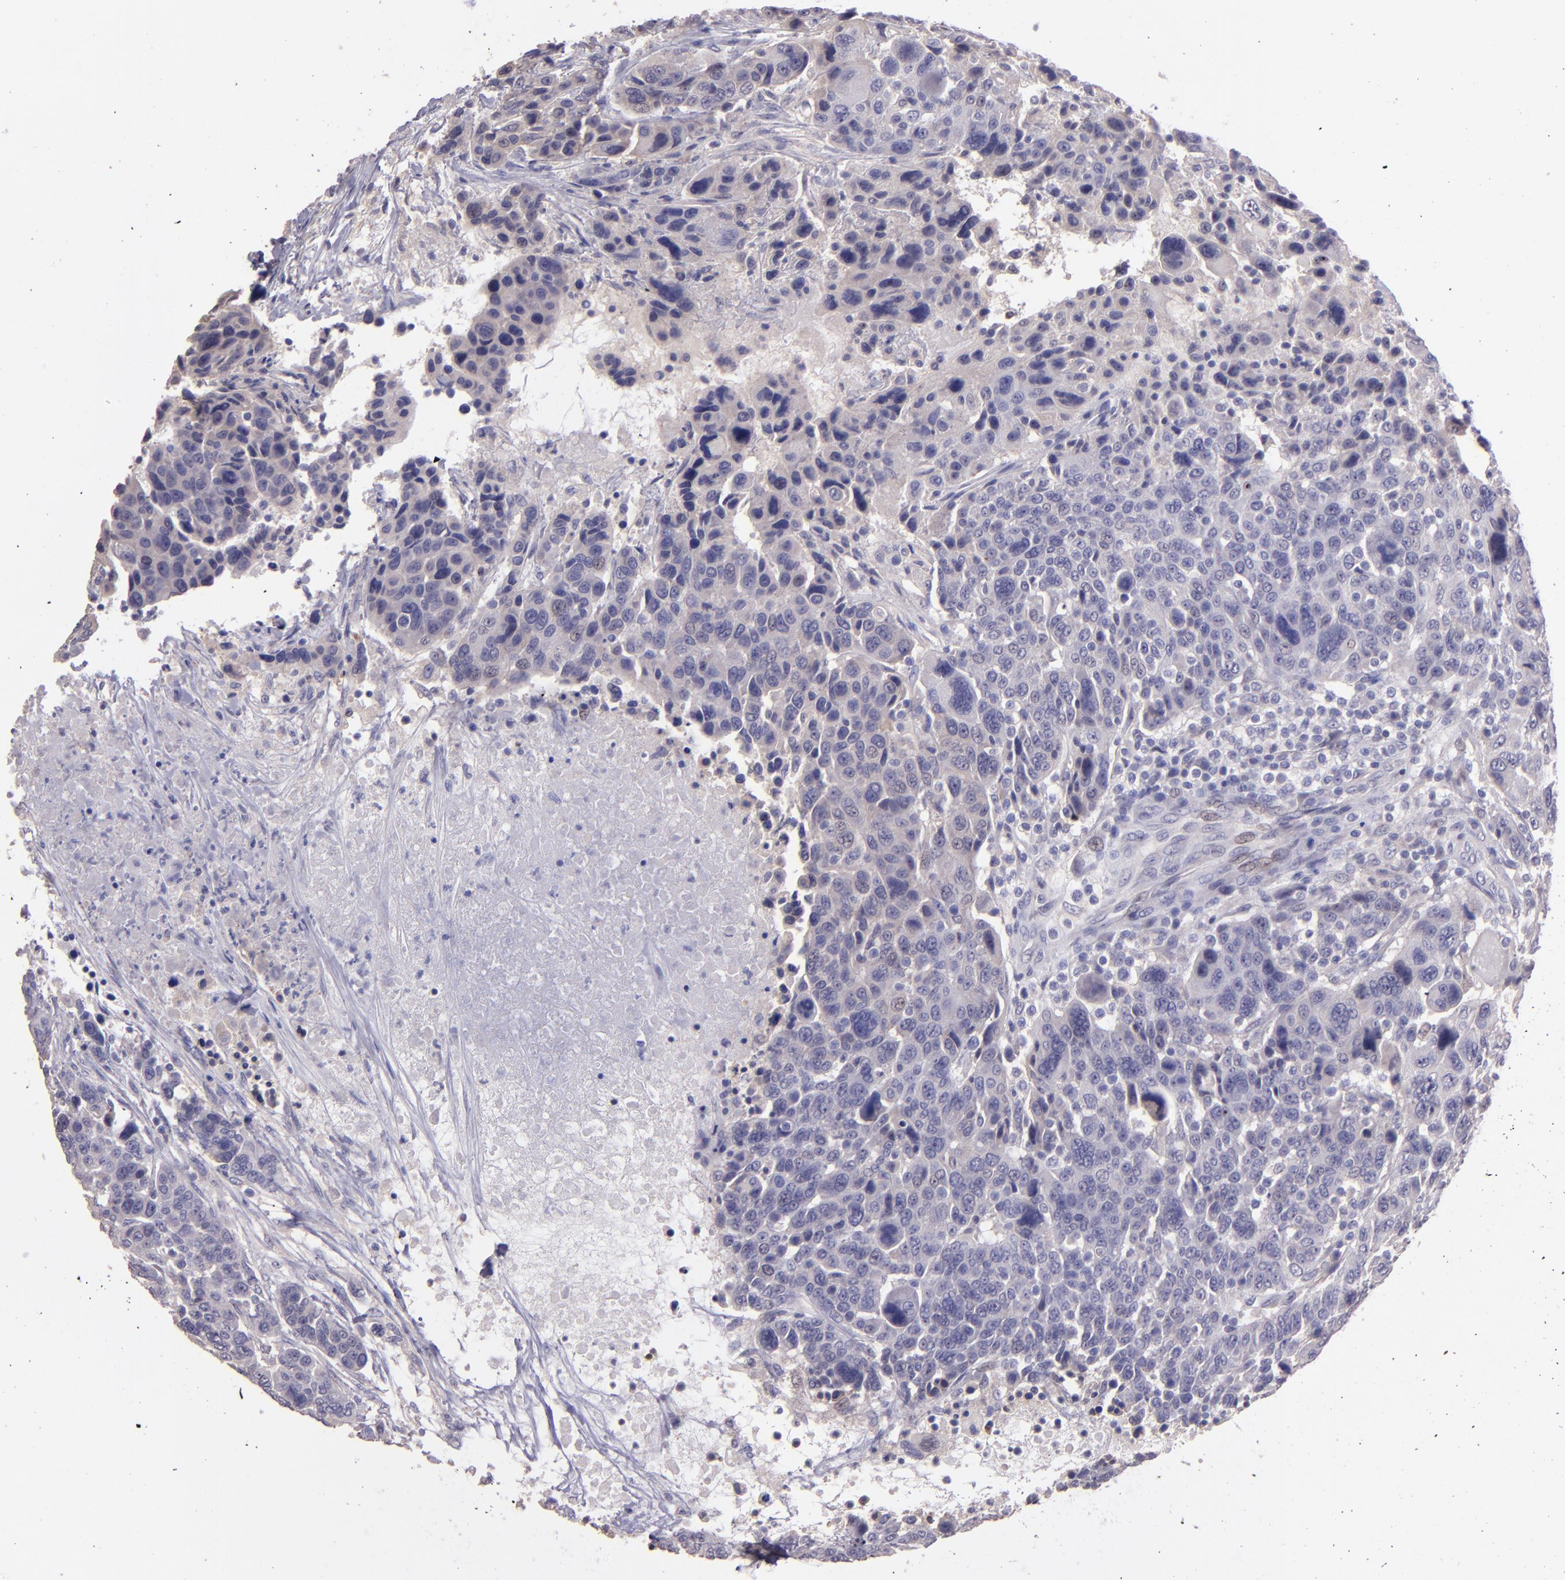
{"staining": {"intensity": "weak", "quantity": "<25%", "location": "cytoplasmic/membranous"}, "tissue": "breast cancer", "cell_type": "Tumor cells", "image_type": "cancer", "snomed": [{"axis": "morphology", "description": "Duct carcinoma"}, {"axis": "topography", "description": "Breast"}], "caption": "Tumor cells are negative for brown protein staining in breast cancer.", "gene": "PAPPA", "patient": {"sex": "female", "age": 37}}